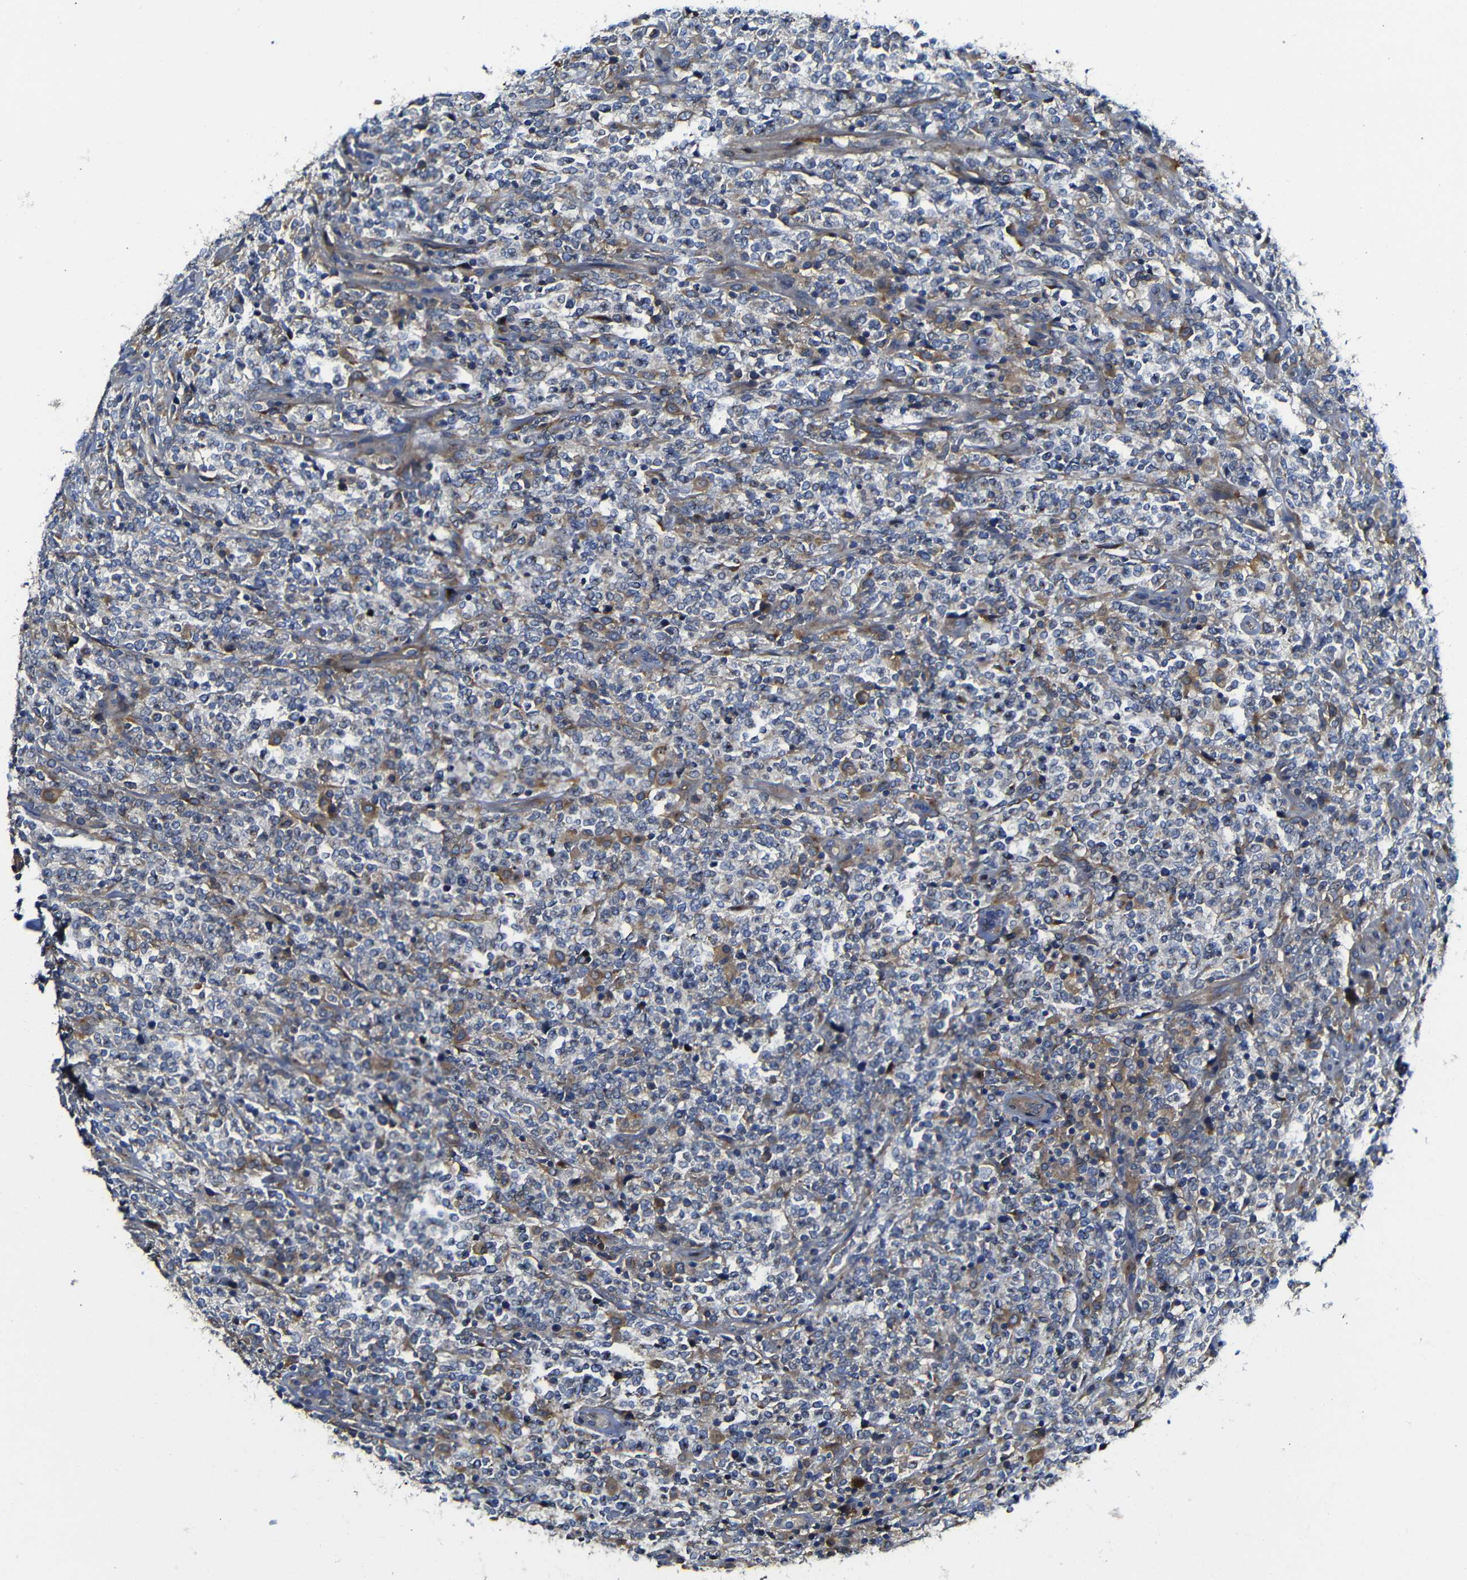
{"staining": {"intensity": "moderate", "quantity": "<25%", "location": "cytoplasmic/membranous"}, "tissue": "lymphoma", "cell_type": "Tumor cells", "image_type": "cancer", "snomed": [{"axis": "morphology", "description": "Malignant lymphoma, non-Hodgkin's type, High grade"}, {"axis": "topography", "description": "Soft tissue"}], "caption": "This histopathology image reveals immunohistochemistry (IHC) staining of human malignant lymphoma, non-Hodgkin's type (high-grade), with low moderate cytoplasmic/membranous positivity in about <25% of tumor cells.", "gene": "CLCC1", "patient": {"sex": "male", "age": 18}}